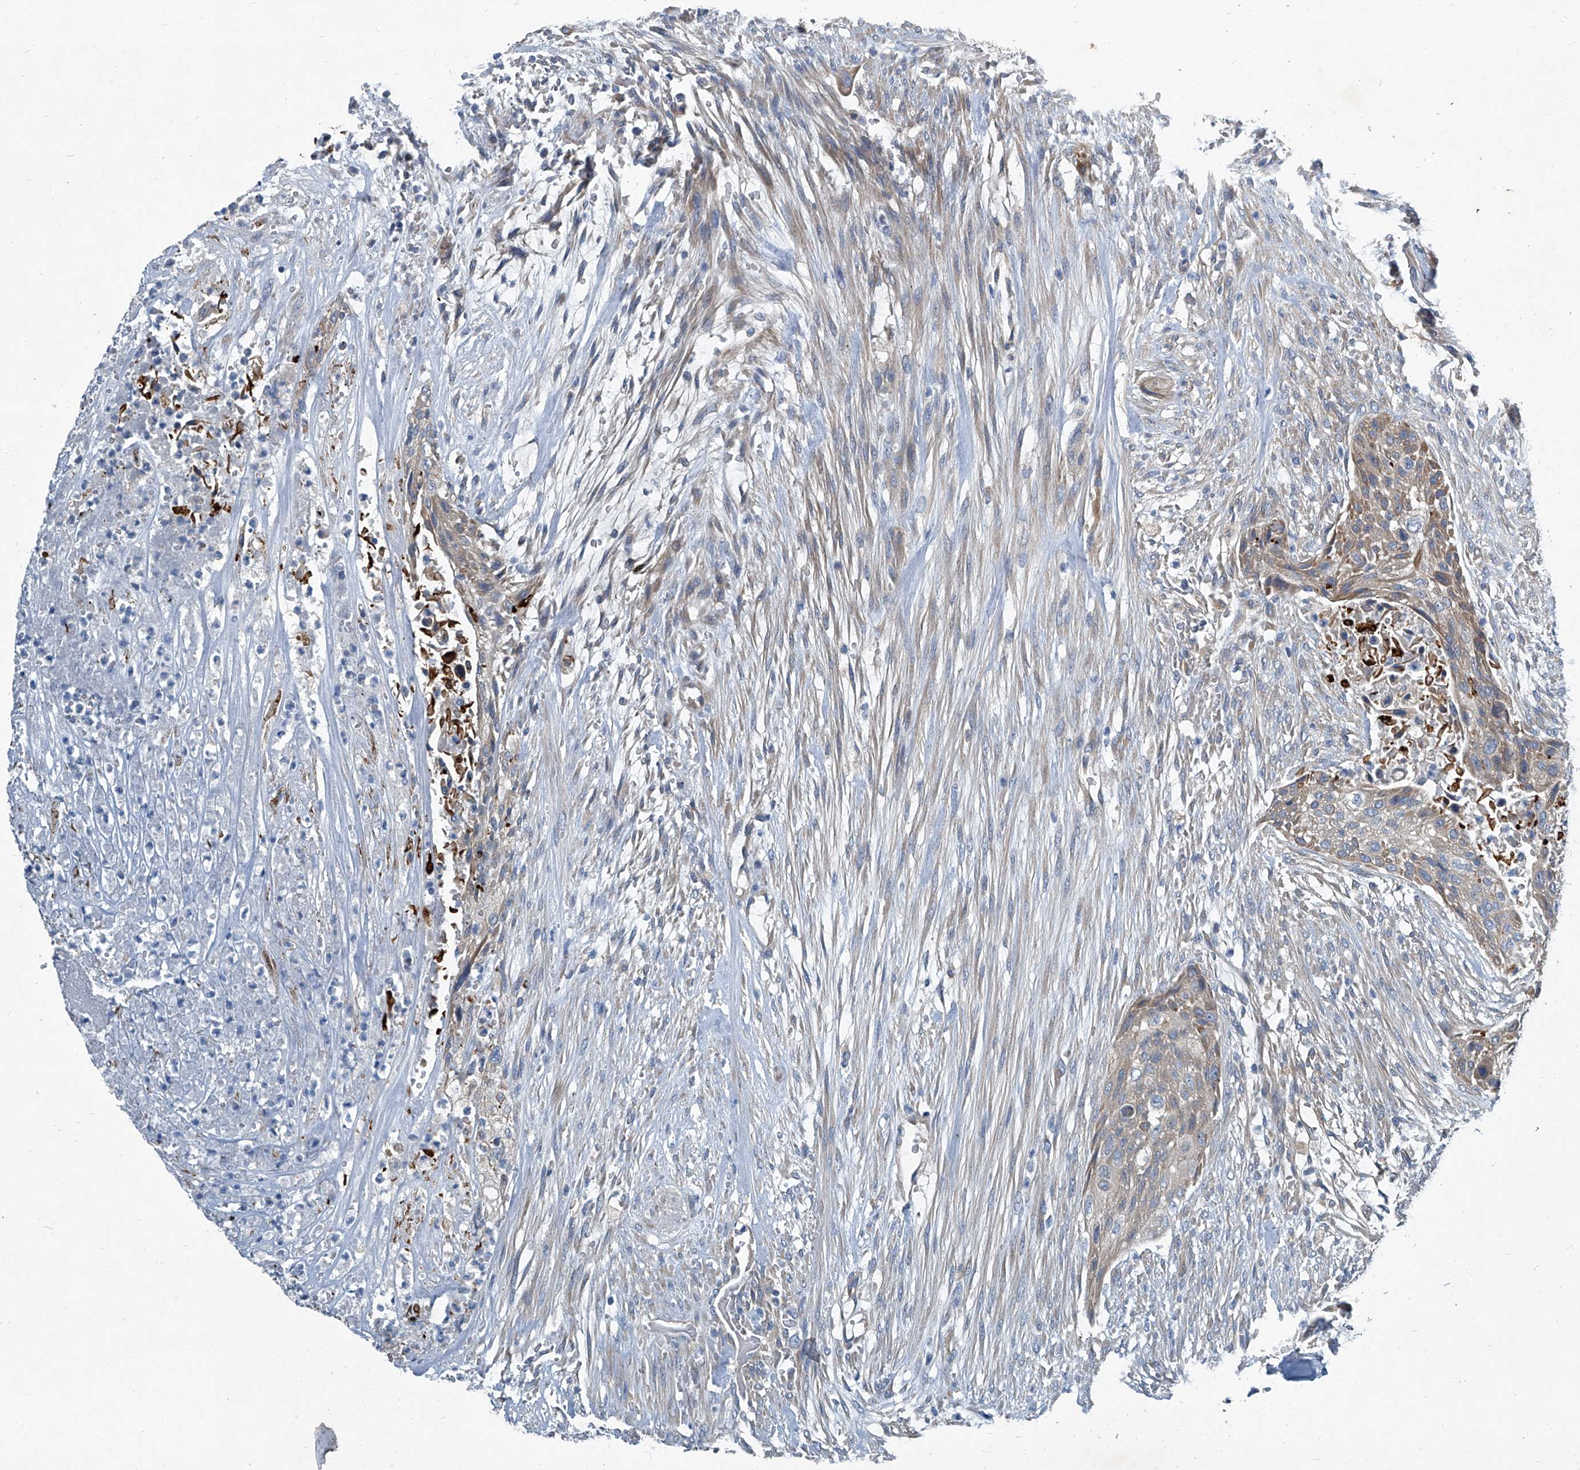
{"staining": {"intensity": "weak", "quantity": ">75%", "location": "cytoplasmic/membranous"}, "tissue": "urothelial cancer", "cell_type": "Tumor cells", "image_type": "cancer", "snomed": [{"axis": "morphology", "description": "Urothelial carcinoma, High grade"}, {"axis": "topography", "description": "Urinary bladder"}], "caption": "Urothelial cancer was stained to show a protein in brown. There is low levels of weak cytoplasmic/membranous positivity in about >75% of tumor cells. (Stains: DAB (3,3'-diaminobenzidine) in brown, nuclei in blue, Microscopy: brightfield microscopy at high magnification).", "gene": "SLC26A11", "patient": {"sex": "male", "age": 35}}